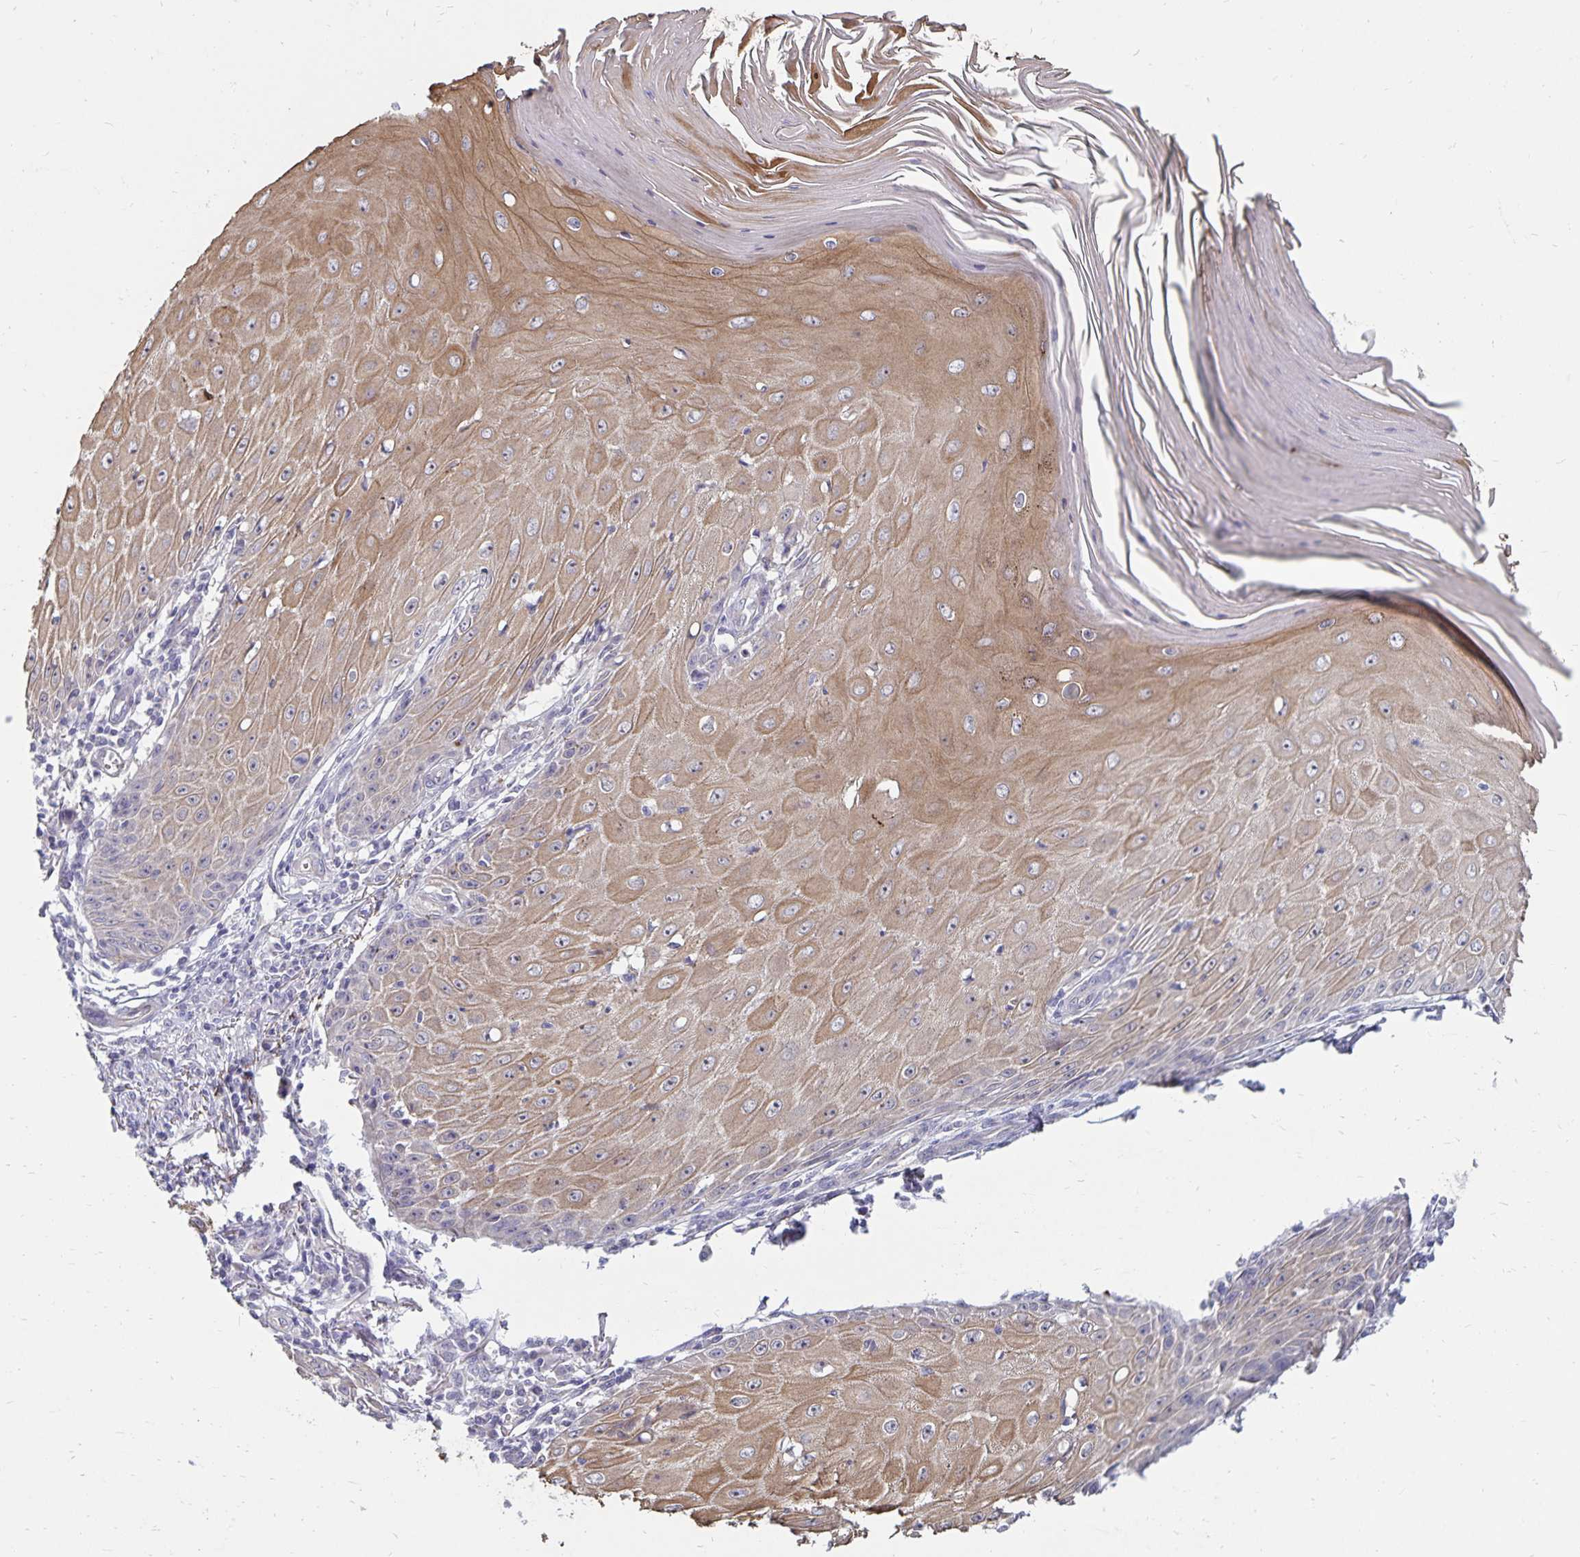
{"staining": {"intensity": "moderate", "quantity": "25%-75%", "location": "cytoplasmic/membranous"}, "tissue": "skin cancer", "cell_type": "Tumor cells", "image_type": "cancer", "snomed": [{"axis": "morphology", "description": "Squamous cell carcinoma, NOS"}, {"axis": "topography", "description": "Skin"}], "caption": "Human skin cancer (squamous cell carcinoma) stained with a protein marker demonstrates moderate staining in tumor cells.", "gene": "CDKN2B", "patient": {"sex": "female", "age": 73}}